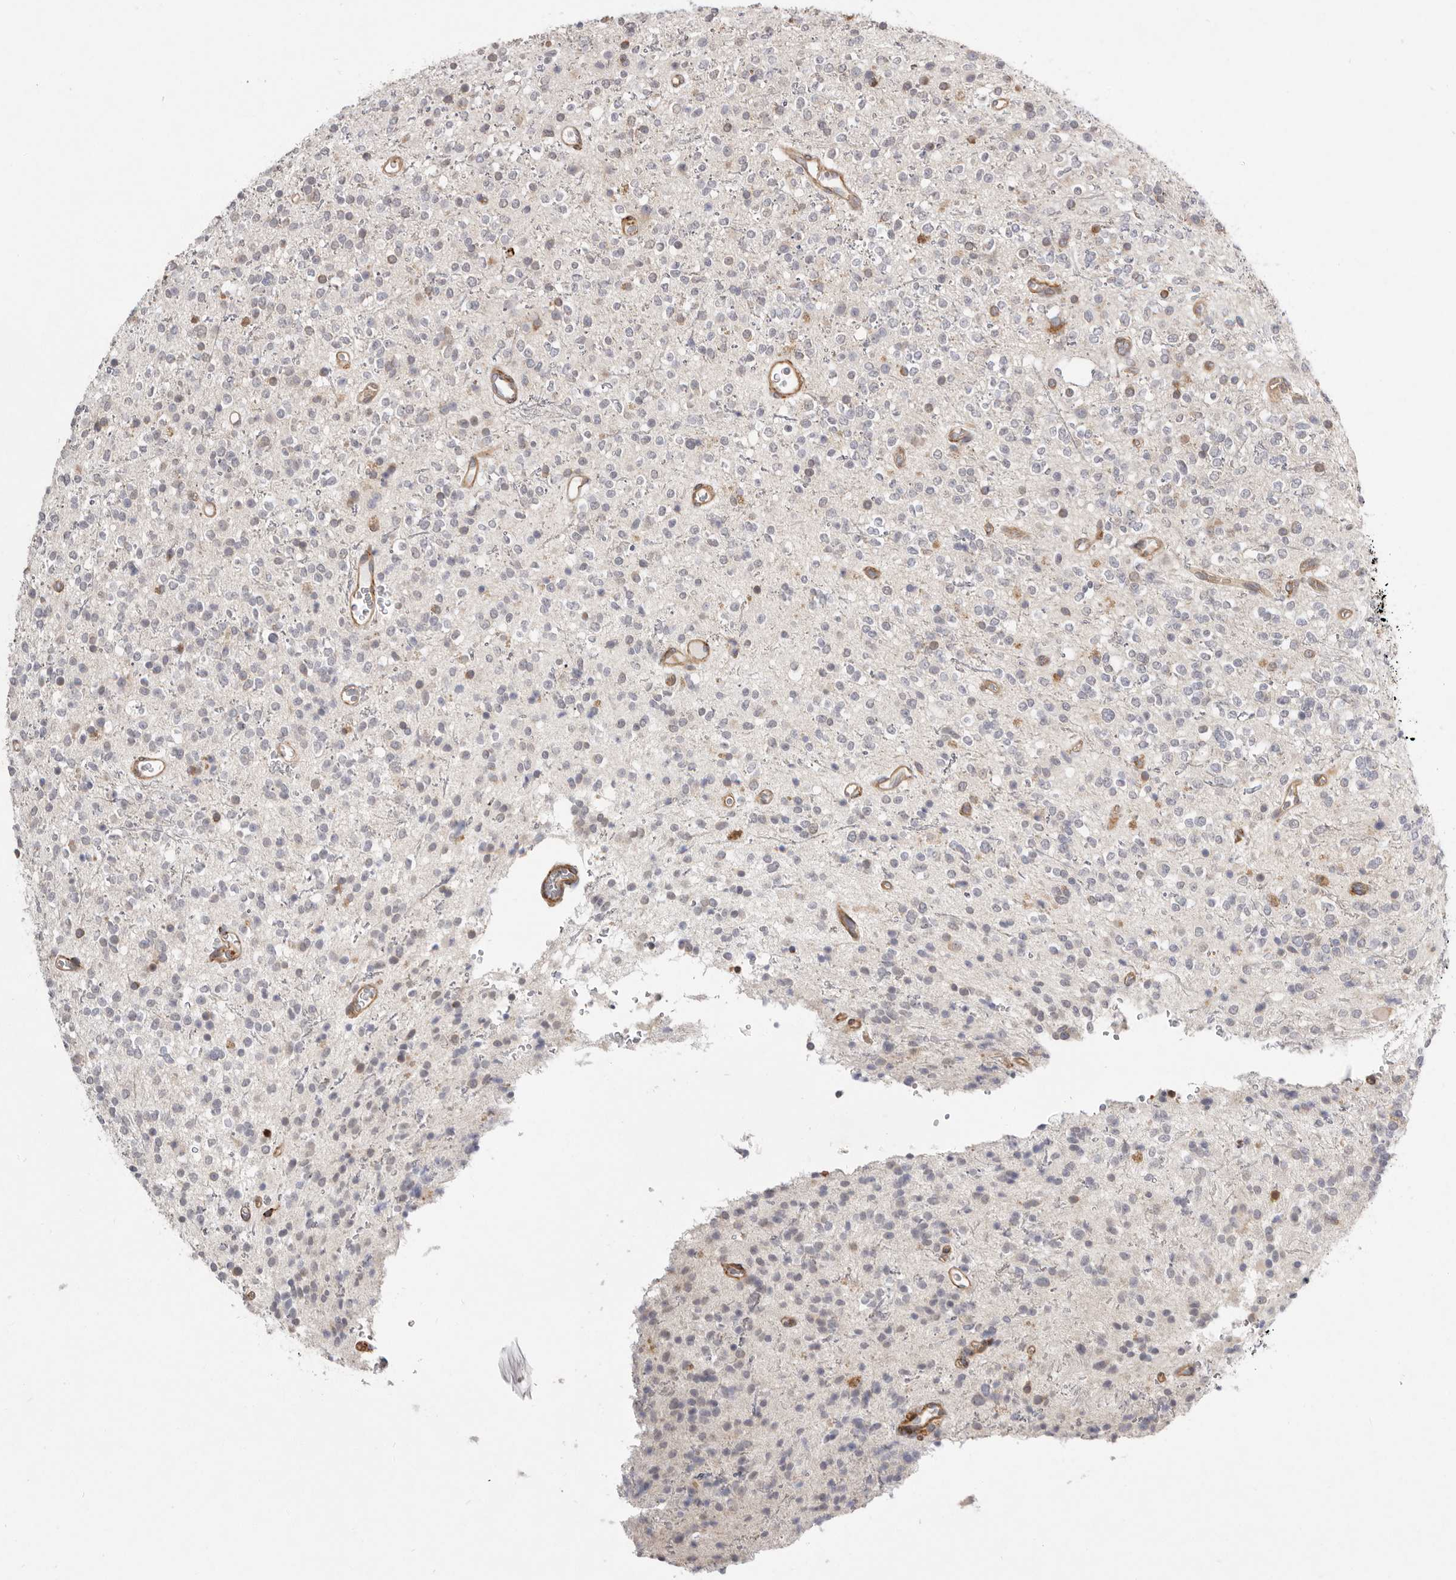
{"staining": {"intensity": "negative", "quantity": "none", "location": "none"}, "tissue": "glioma", "cell_type": "Tumor cells", "image_type": "cancer", "snomed": [{"axis": "morphology", "description": "Glioma, malignant, High grade"}, {"axis": "topography", "description": "Brain"}], "caption": "Immunohistochemistry image of glioma stained for a protein (brown), which exhibits no staining in tumor cells.", "gene": "WDTC1", "patient": {"sex": "male", "age": 34}}